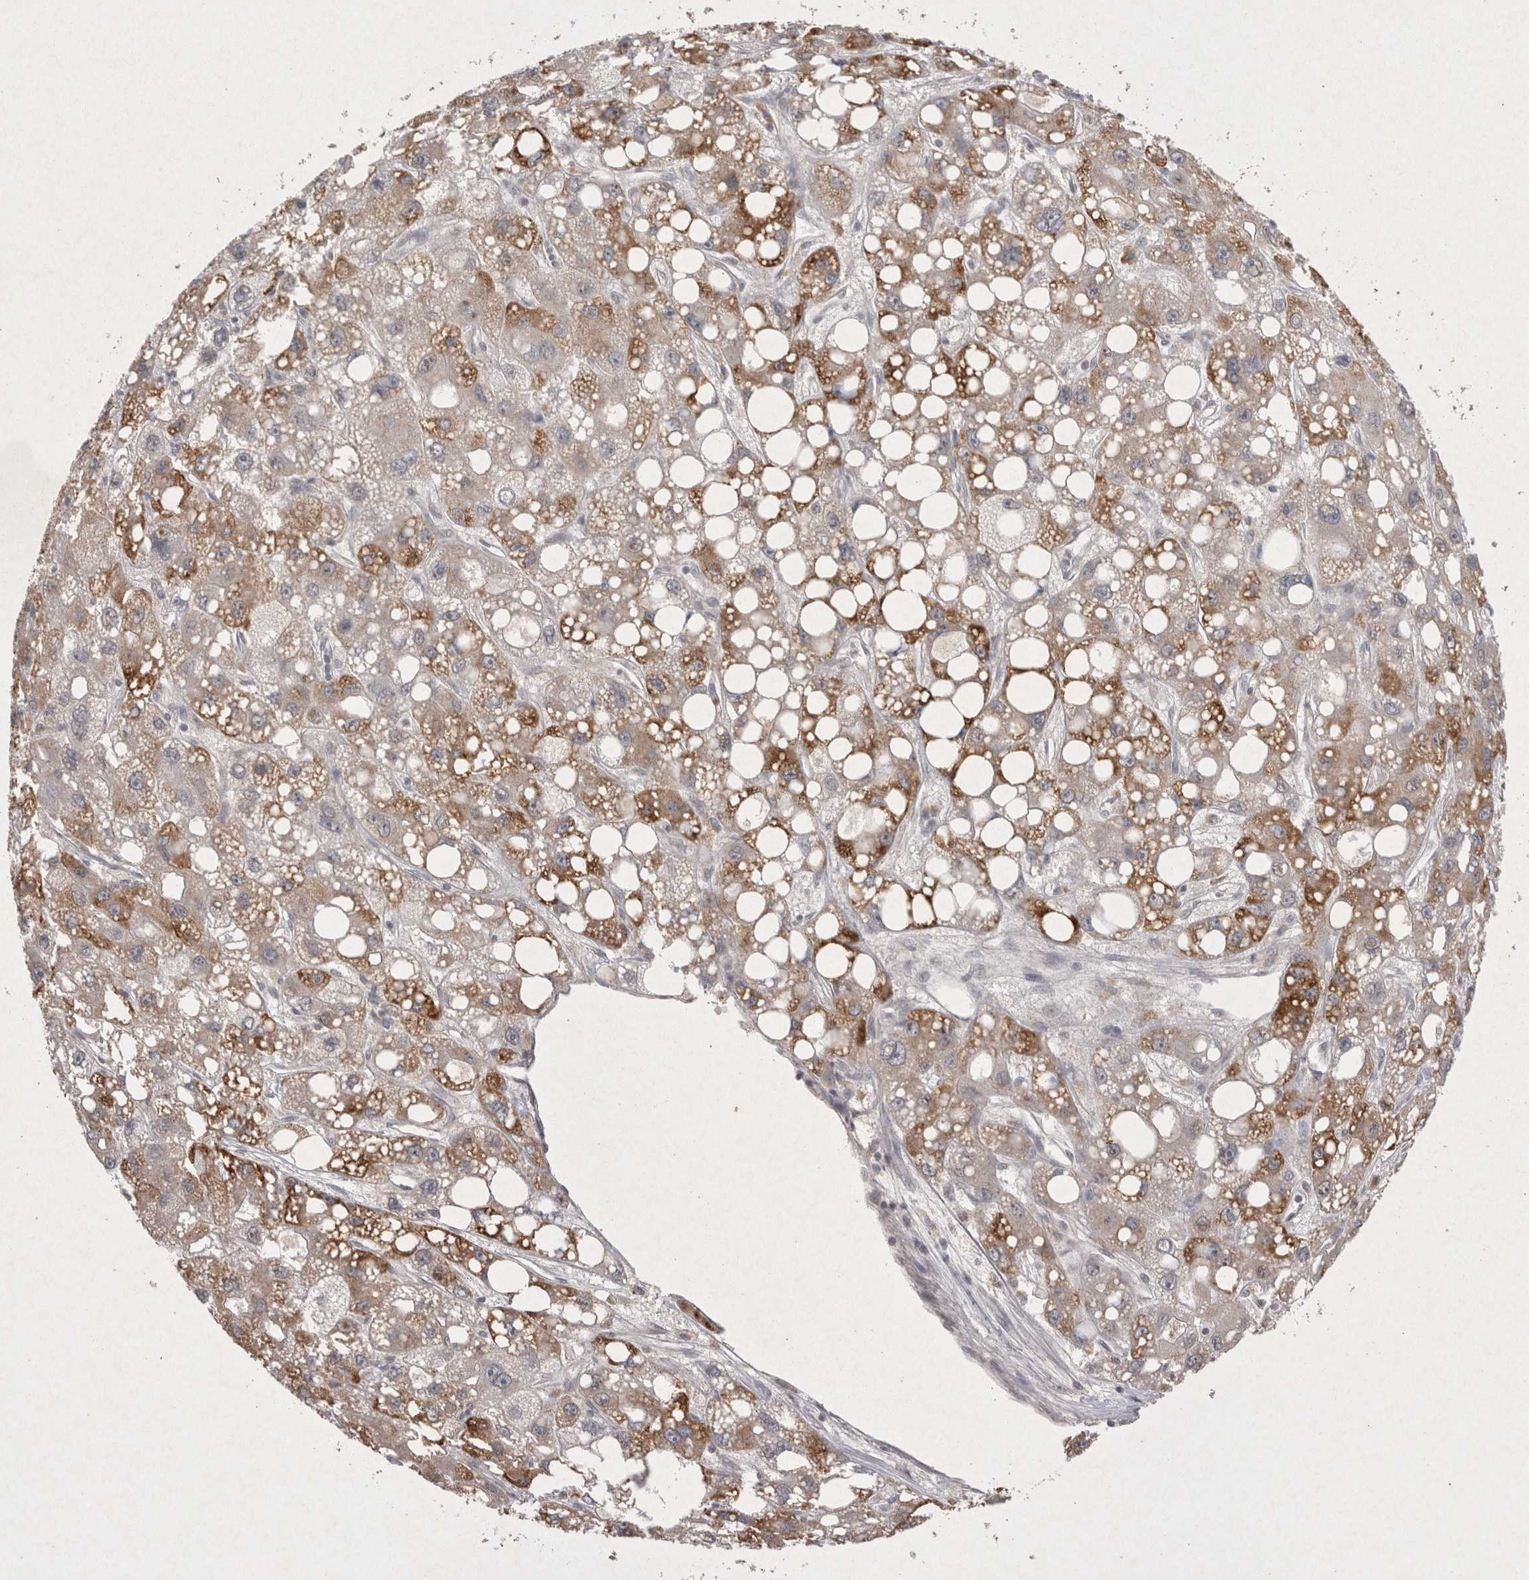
{"staining": {"intensity": "moderate", "quantity": ">75%", "location": "cytoplasmic/membranous"}, "tissue": "liver cancer", "cell_type": "Tumor cells", "image_type": "cancer", "snomed": [{"axis": "morphology", "description": "Carcinoma, Hepatocellular, NOS"}, {"axis": "topography", "description": "Liver"}], "caption": "Protein staining displays moderate cytoplasmic/membranous expression in approximately >75% of tumor cells in hepatocellular carcinoma (liver).", "gene": "LYVE1", "patient": {"sex": "male", "age": 55}}